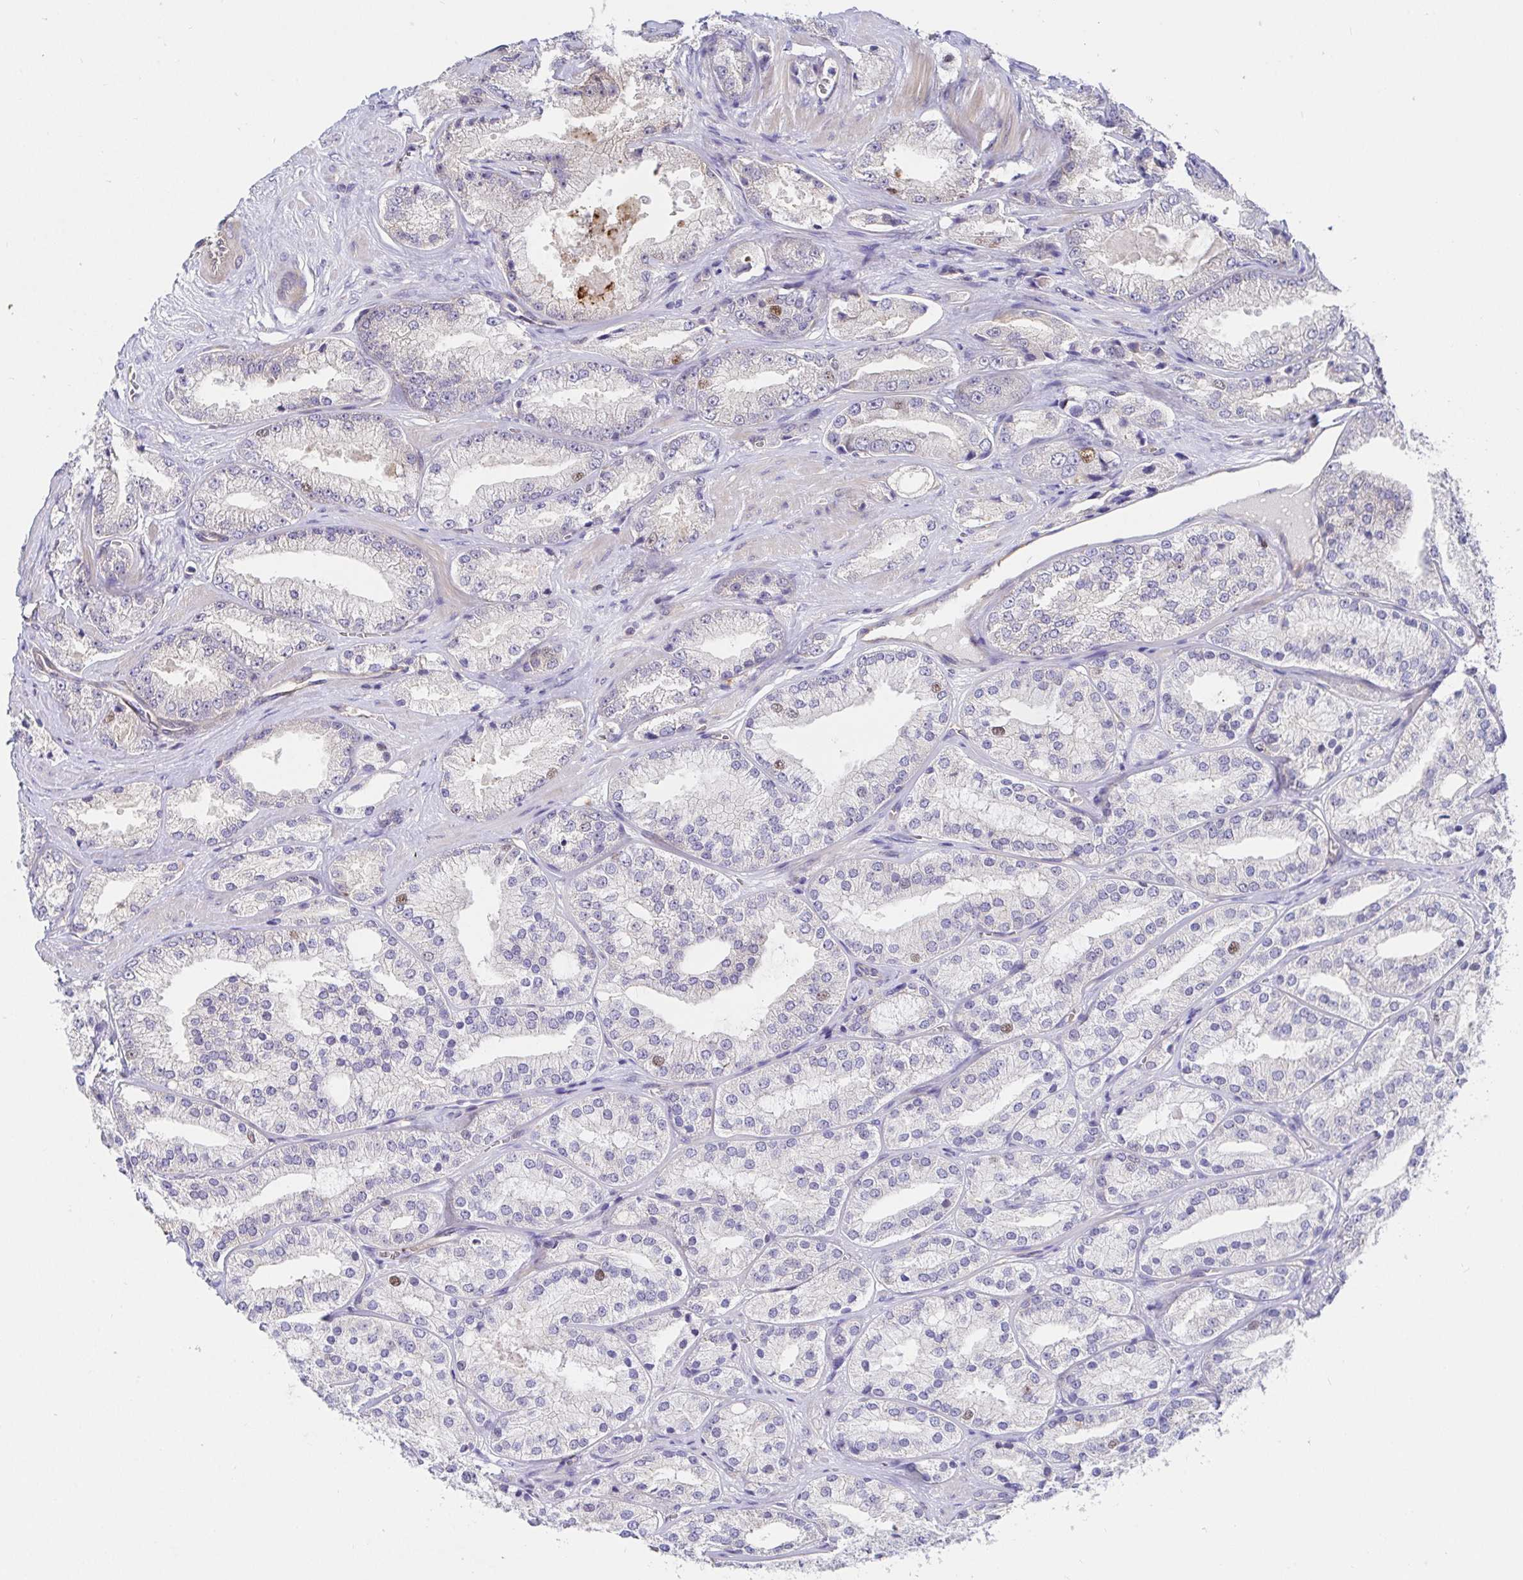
{"staining": {"intensity": "moderate", "quantity": "<25%", "location": "cytoplasmic/membranous"}, "tissue": "prostate cancer", "cell_type": "Tumor cells", "image_type": "cancer", "snomed": [{"axis": "morphology", "description": "Adenocarcinoma, High grade"}, {"axis": "topography", "description": "Prostate"}], "caption": "Tumor cells exhibit moderate cytoplasmic/membranous expression in approximately <25% of cells in prostate cancer (high-grade adenocarcinoma).", "gene": "TIMELESS", "patient": {"sex": "male", "age": 68}}